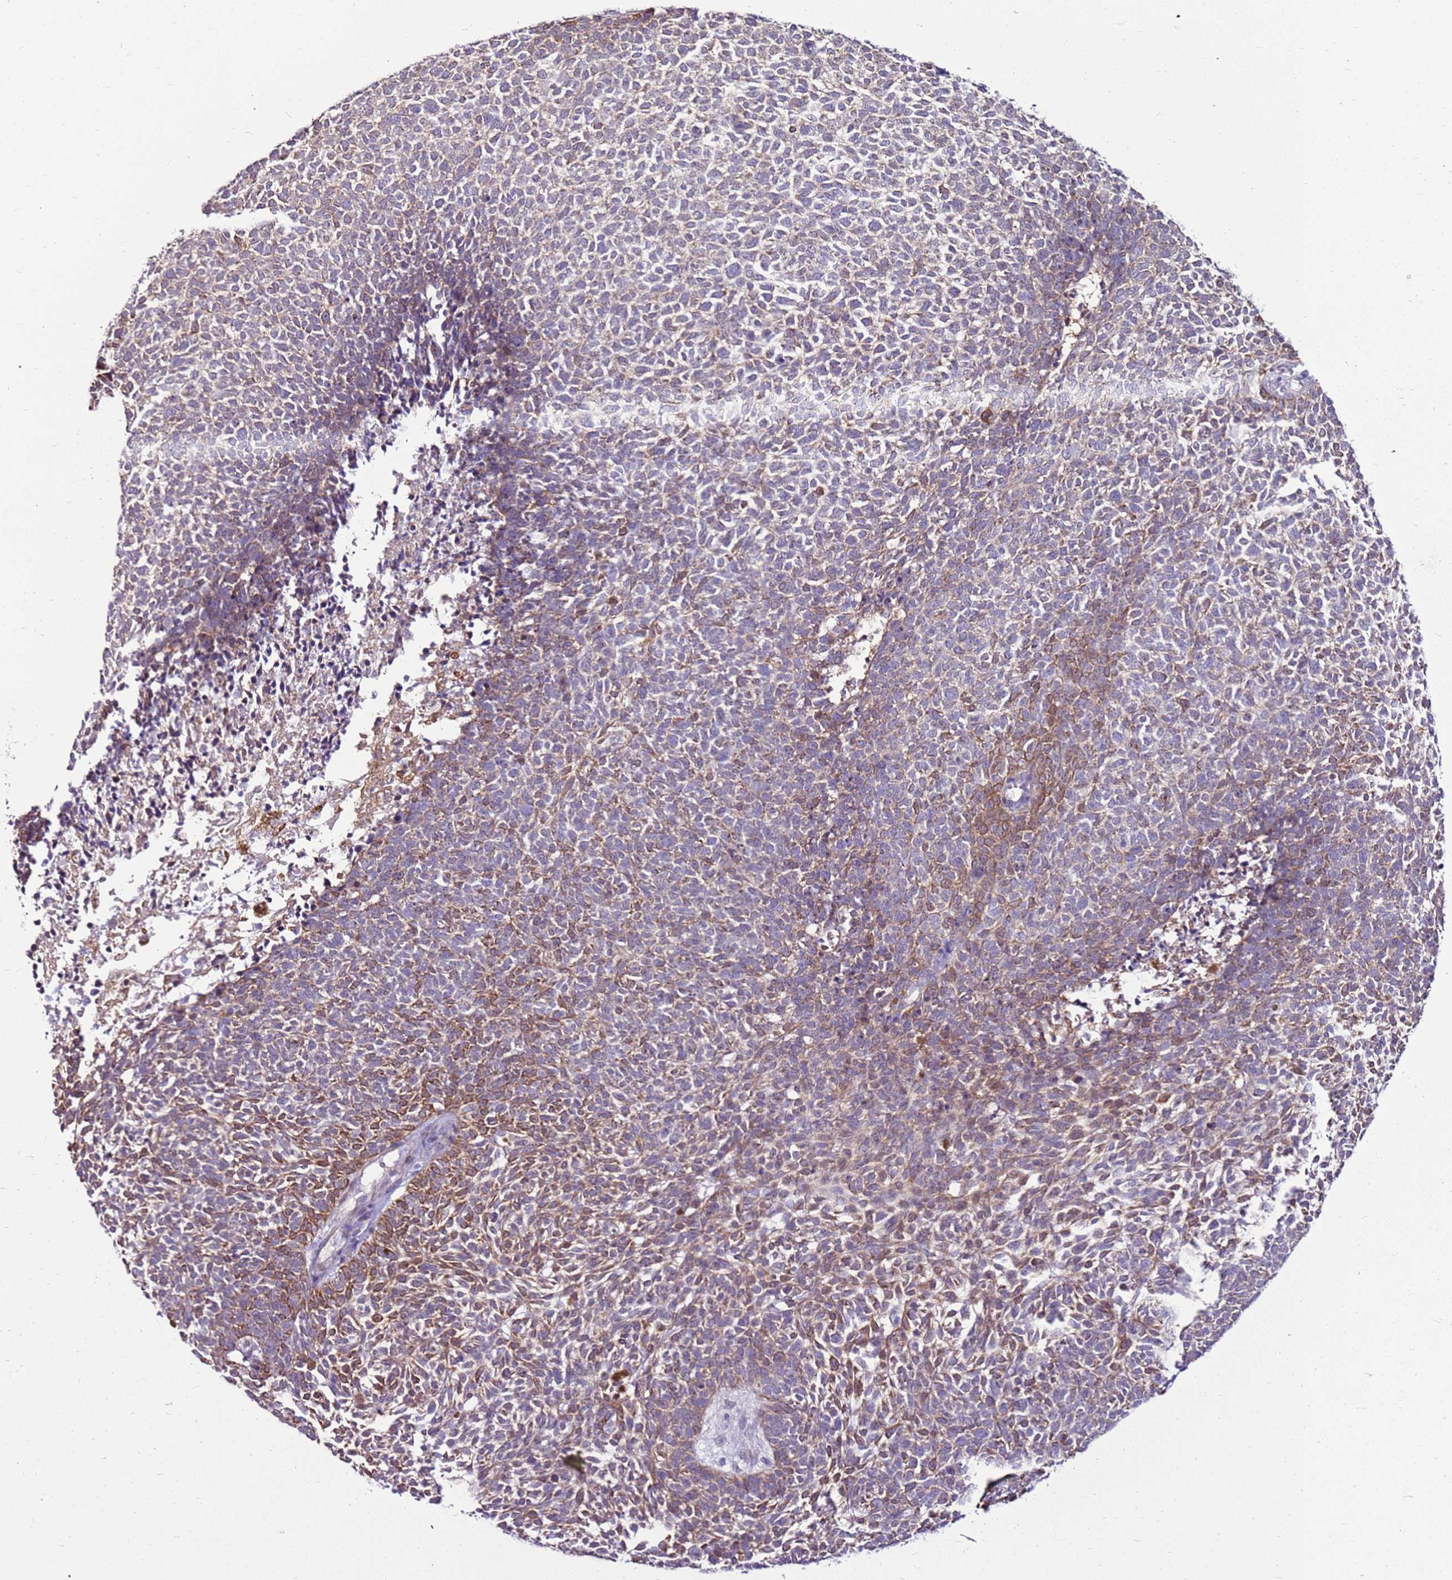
{"staining": {"intensity": "moderate", "quantity": ">75%", "location": "cytoplasmic/membranous"}, "tissue": "skin cancer", "cell_type": "Tumor cells", "image_type": "cancer", "snomed": [{"axis": "morphology", "description": "Basal cell carcinoma"}, {"axis": "topography", "description": "Skin"}], "caption": "DAB (3,3'-diaminobenzidine) immunohistochemical staining of human skin cancer exhibits moderate cytoplasmic/membranous protein expression in approximately >75% of tumor cells. (Stains: DAB in brown, nuclei in blue, Microscopy: brightfield microscopy at high magnification).", "gene": "SLC38A5", "patient": {"sex": "female", "age": 84}}